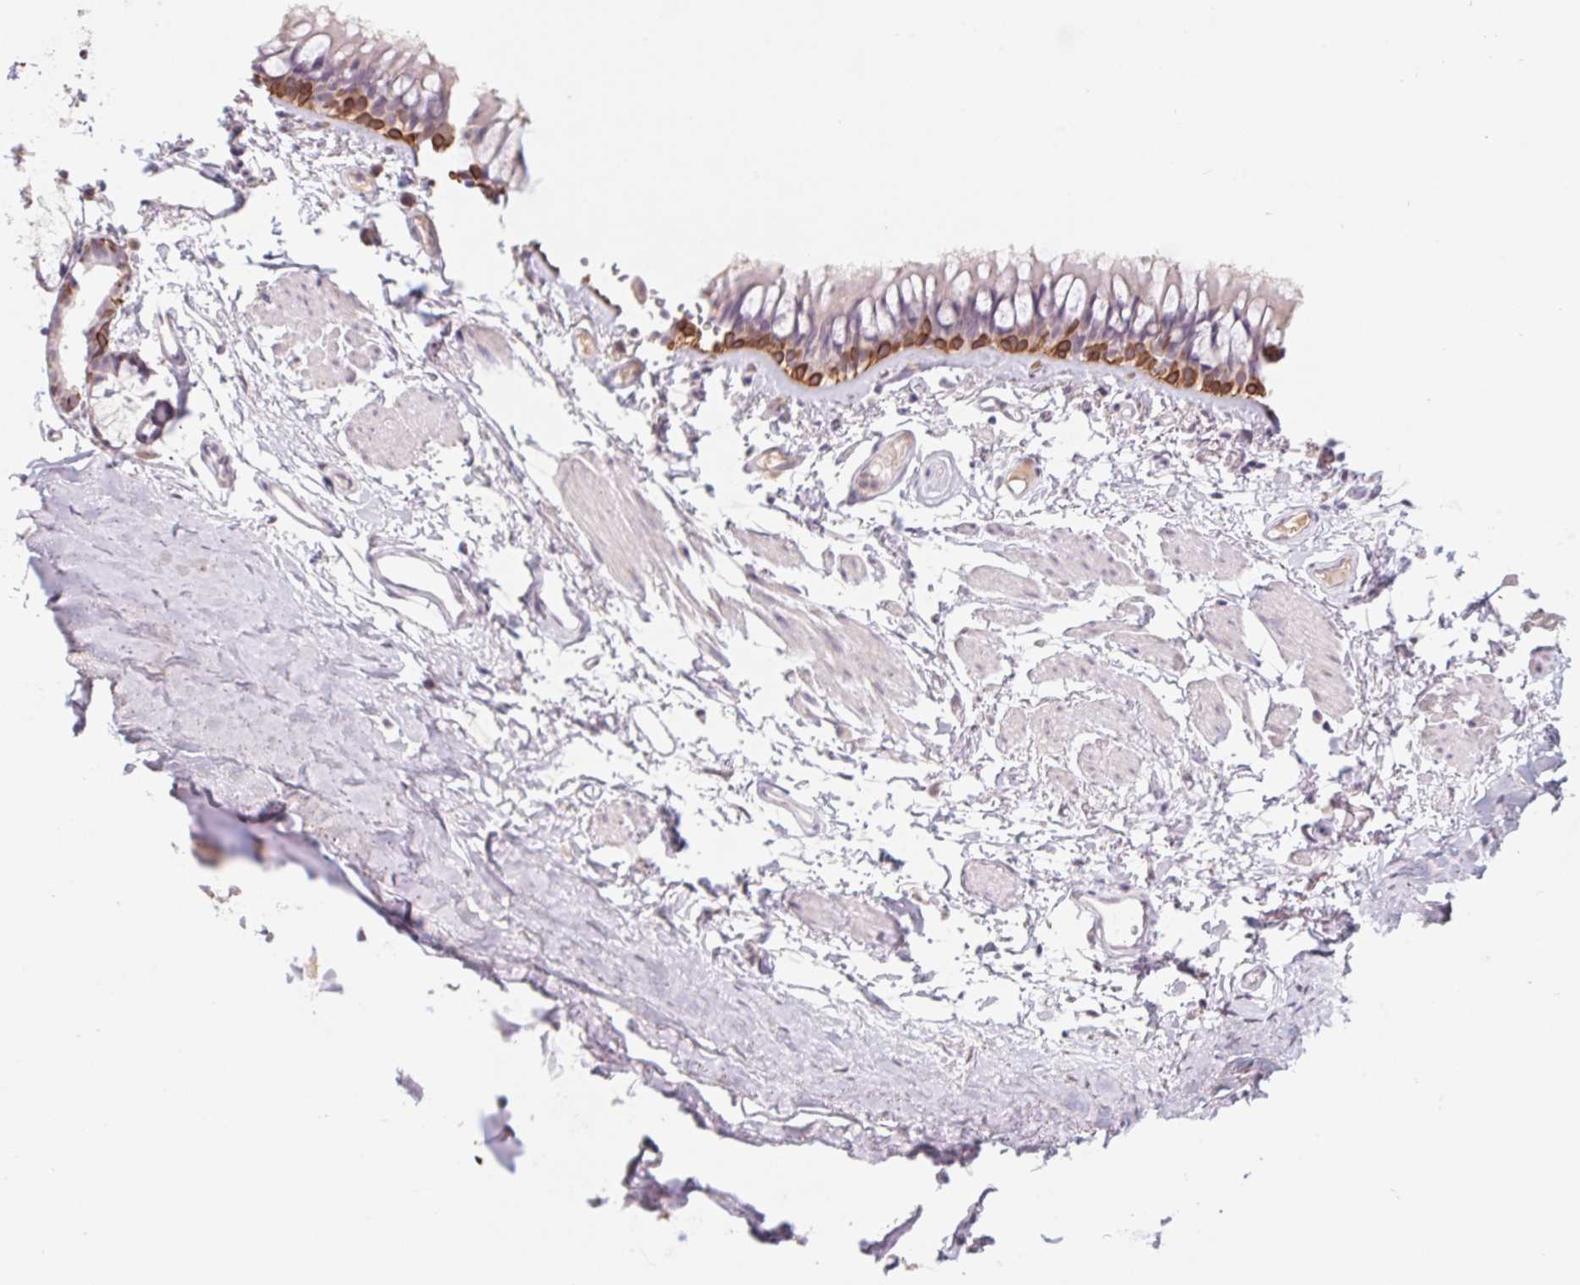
{"staining": {"intensity": "negative", "quantity": "none", "location": "none"}, "tissue": "soft tissue", "cell_type": "Chondrocytes", "image_type": "normal", "snomed": [{"axis": "morphology", "description": "Normal tissue, NOS"}, {"axis": "topography", "description": "Cartilage tissue"}, {"axis": "topography", "description": "Bronchus"}], "caption": "DAB immunohistochemical staining of benign soft tissue demonstrates no significant positivity in chondrocytes. Brightfield microscopy of immunohistochemistry (IHC) stained with DAB (3,3'-diaminobenzidine) (brown) and hematoxylin (blue), captured at high magnification.", "gene": "PNMA8B", "patient": {"sex": "female", "age": 79}}